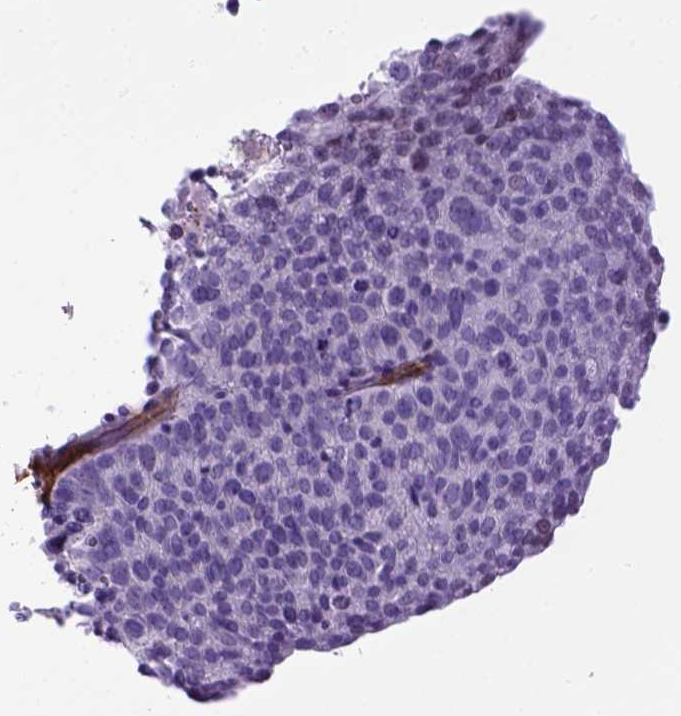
{"staining": {"intensity": "negative", "quantity": "none", "location": "none"}, "tissue": "ovarian cancer", "cell_type": "Tumor cells", "image_type": "cancer", "snomed": [{"axis": "morphology", "description": "Carcinoma, endometroid"}, {"axis": "topography", "description": "Ovary"}], "caption": "High power microscopy micrograph of an immunohistochemistry micrograph of ovarian cancer, revealing no significant staining in tumor cells.", "gene": "ENG", "patient": {"sex": "female", "age": 58}}